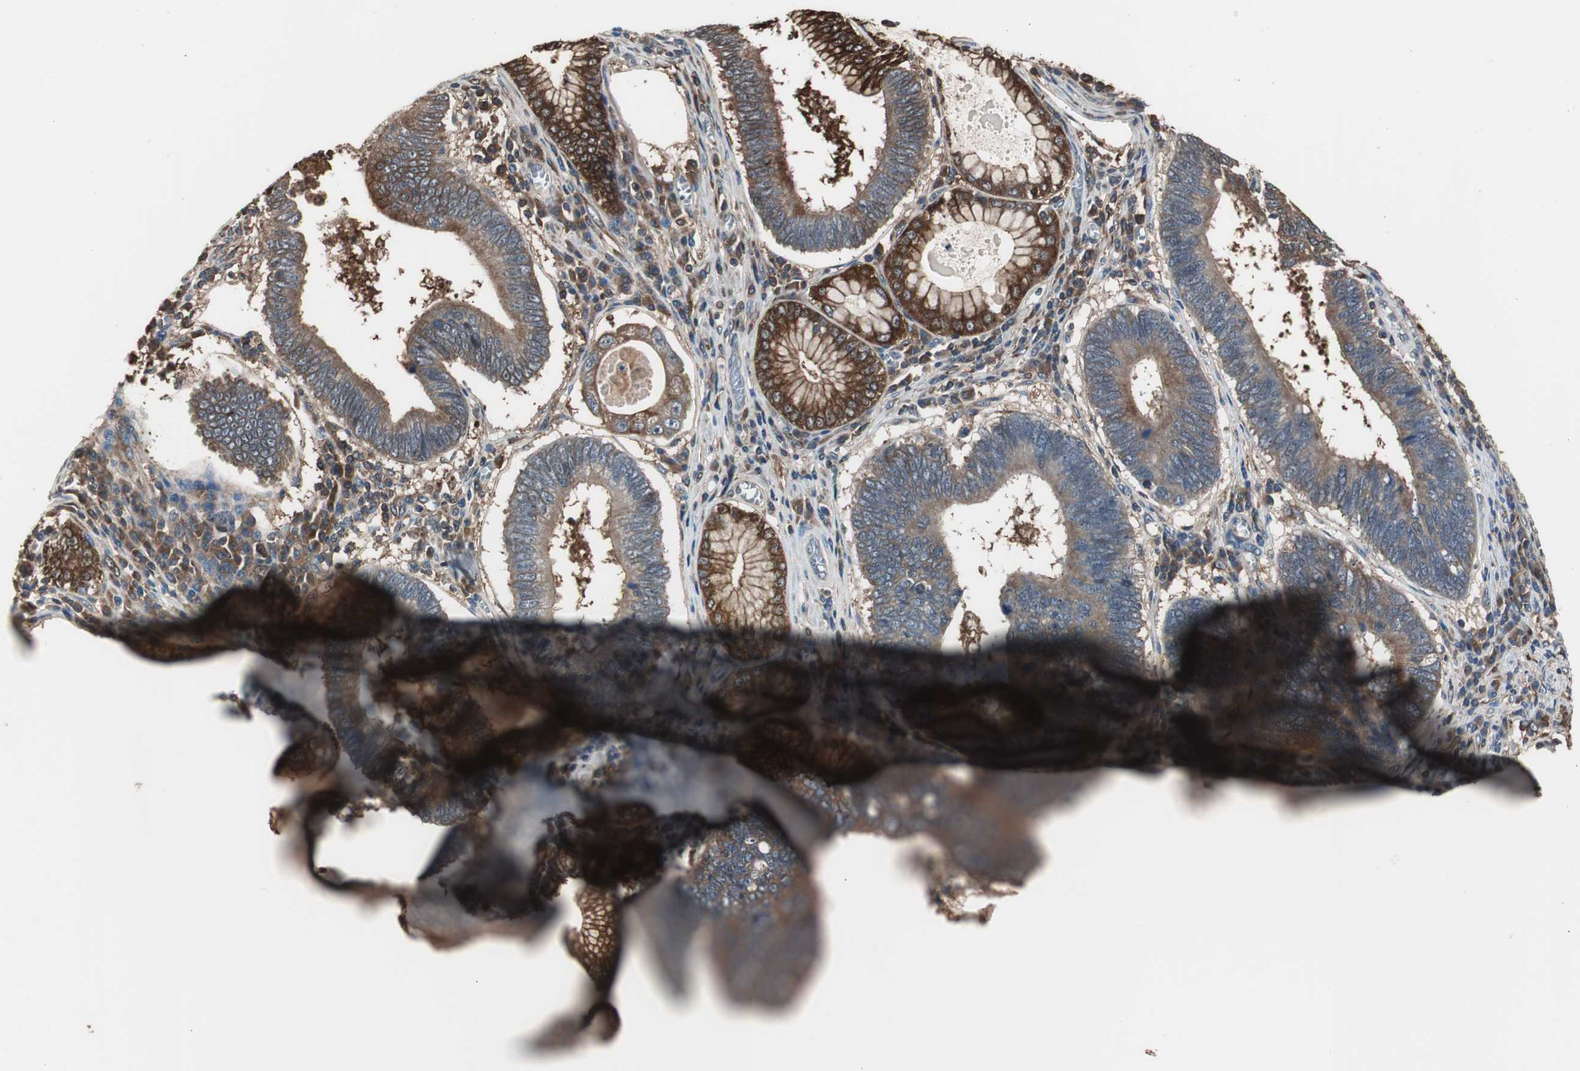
{"staining": {"intensity": "moderate", "quantity": ">75%", "location": "cytoplasmic/membranous"}, "tissue": "stomach cancer", "cell_type": "Tumor cells", "image_type": "cancer", "snomed": [{"axis": "morphology", "description": "Adenocarcinoma, NOS"}, {"axis": "topography", "description": "Stomach"}], "caption": "Adenocarcinoma (stomach) tissue exhibits moderate cytoplasmic/membranous positivity in approximately >75% of tumor cells (IHC, brightfield microscopy, high magnification).", "gene": "CAPNS1", "patient": {"sex": "male", "age": 59}}